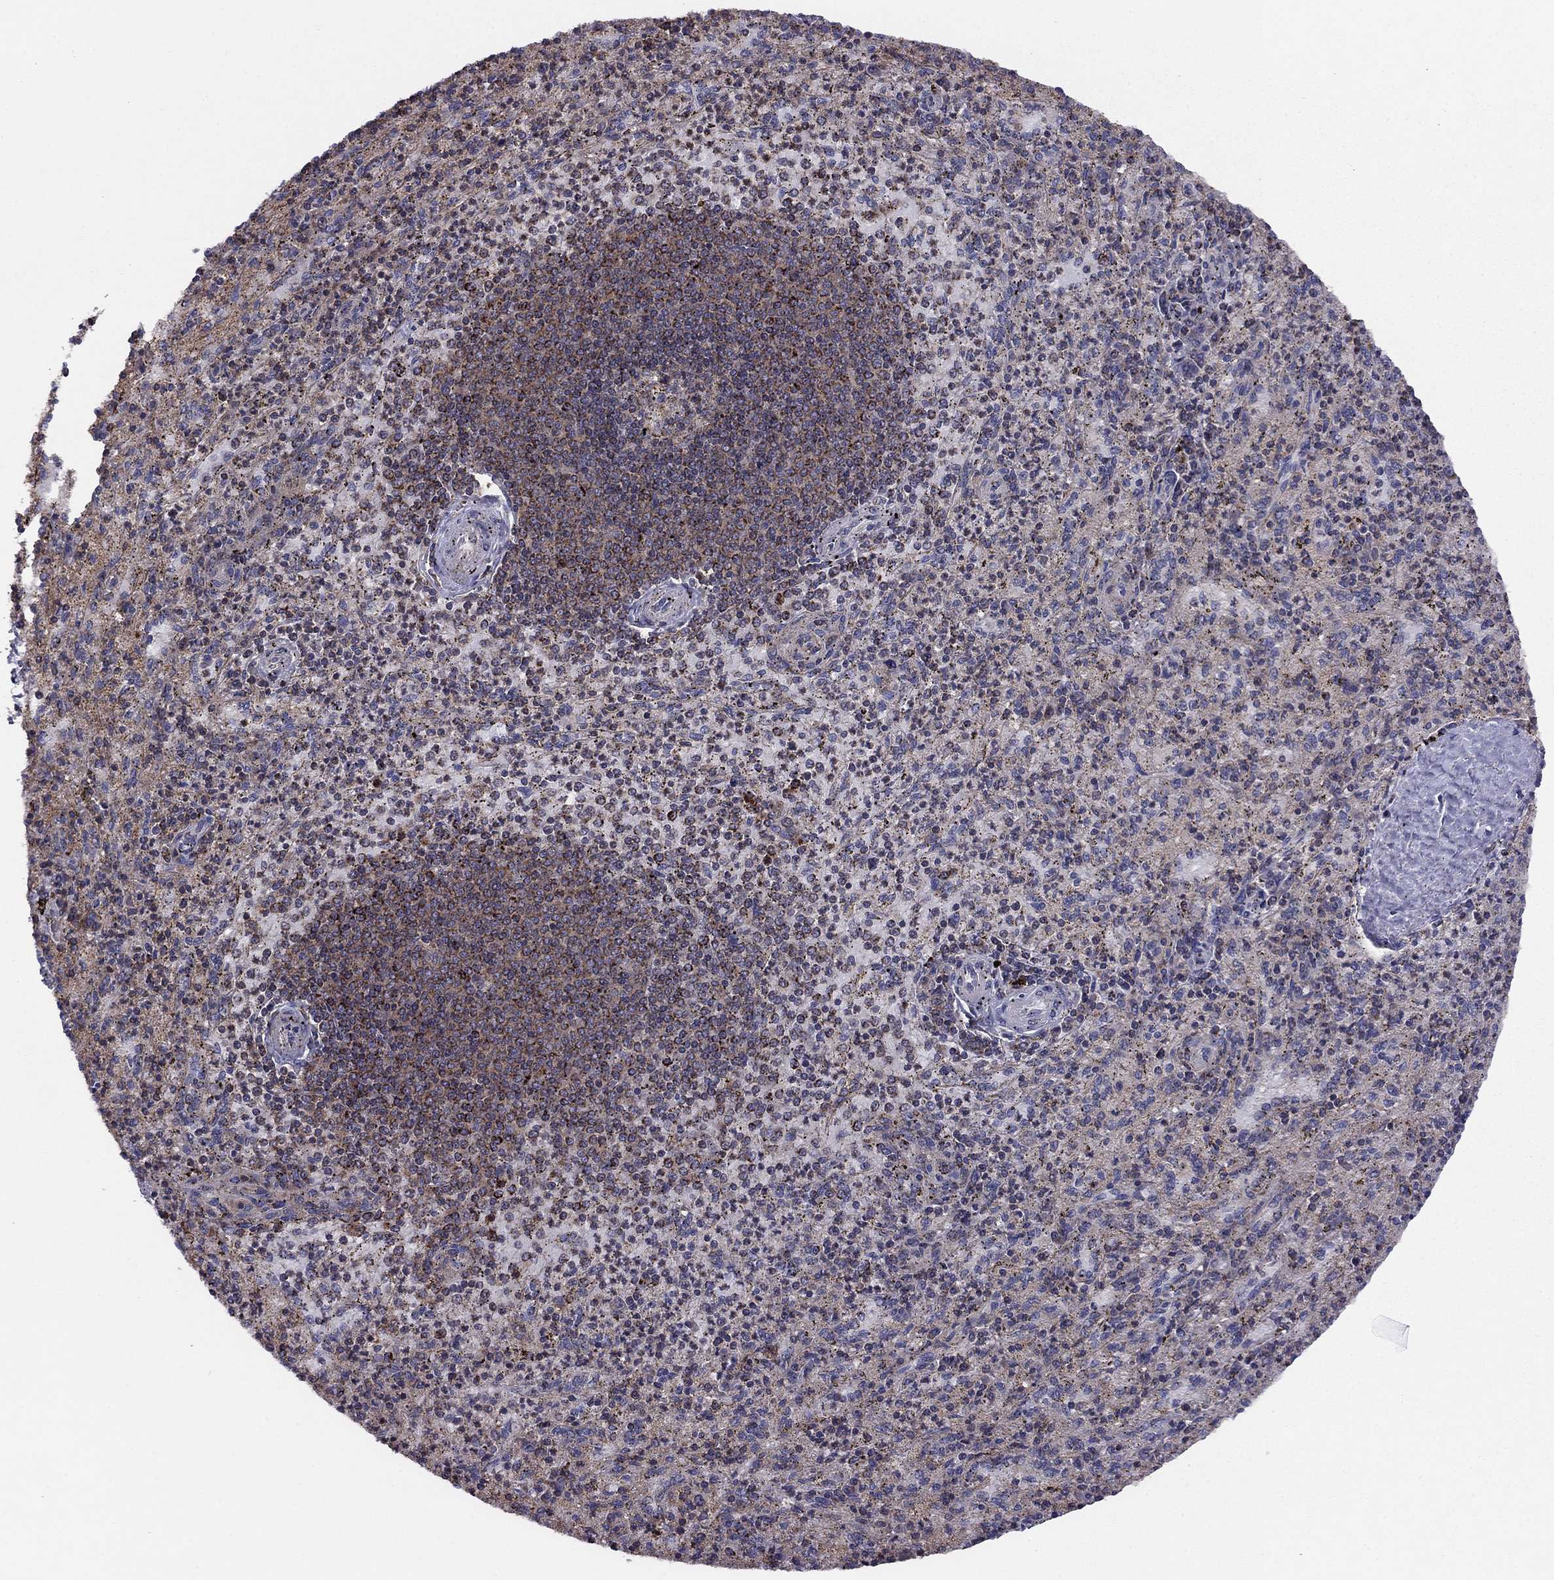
{"staining": {"intensity": "strong", "quantity": "<25%", "location": "cytoplasmic/membranous"}, "tissue": "spleen", "cell_type": "Cells in red pulp", "image_type": "normal", "snomed": [{"axis": "morphology", "description": "Normal tissue, NOS"}, {"axis": "topography", "description": "Spleen"}], "caption": "A brown stain highlights strong cytoplasmic/membranous expression of a protein in cells in red pulp of unremarkable spleen. Using DAB (3,3'-diaminobenzidine) (brown) and hematoxylin (blue) stains, captured at high magnification using brightfield microscopy.", "gene": "ALG6", "patient": {"sex": "male", "age": 60}}